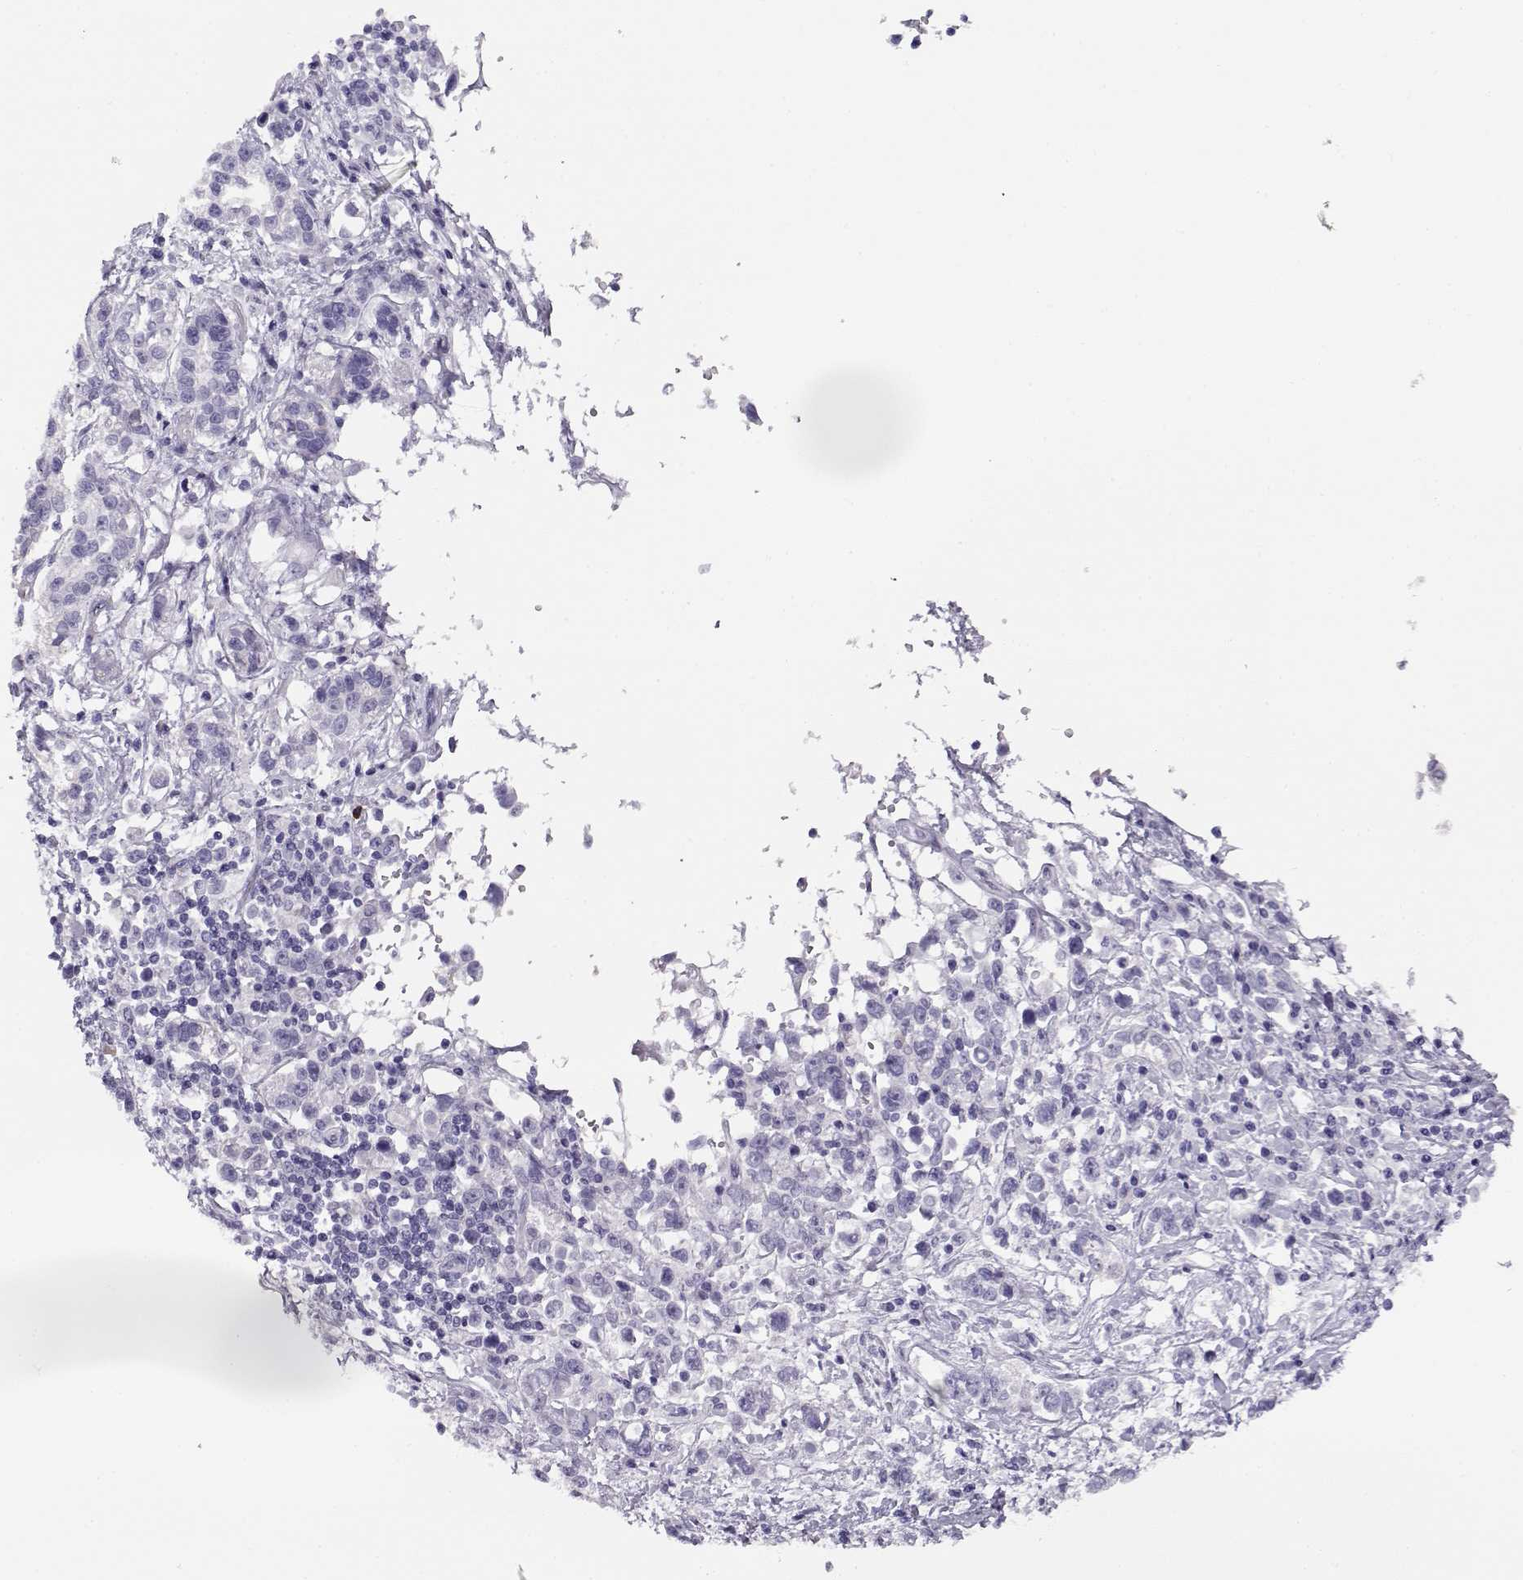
{"staining": {"intensity": "negative", "quantity": "none", "location": "none"}, "tissue": "stomach cancer", "cell_type": "Tumor cells", "image_type": "cancer", "snomed": [{"axis": "morphology", "description": "Adenocarcinoma, NOS"}, {"axis": "topography", "description": "Stomach"}], "caption": "Immunohistochemistry image of neoplastic tissue: human stomach adenocarcinoma stained with DAB shows no significant protein expression in tumor cells.", "gene": "CRX", "patient": {"sex": "male", "age": 93}}